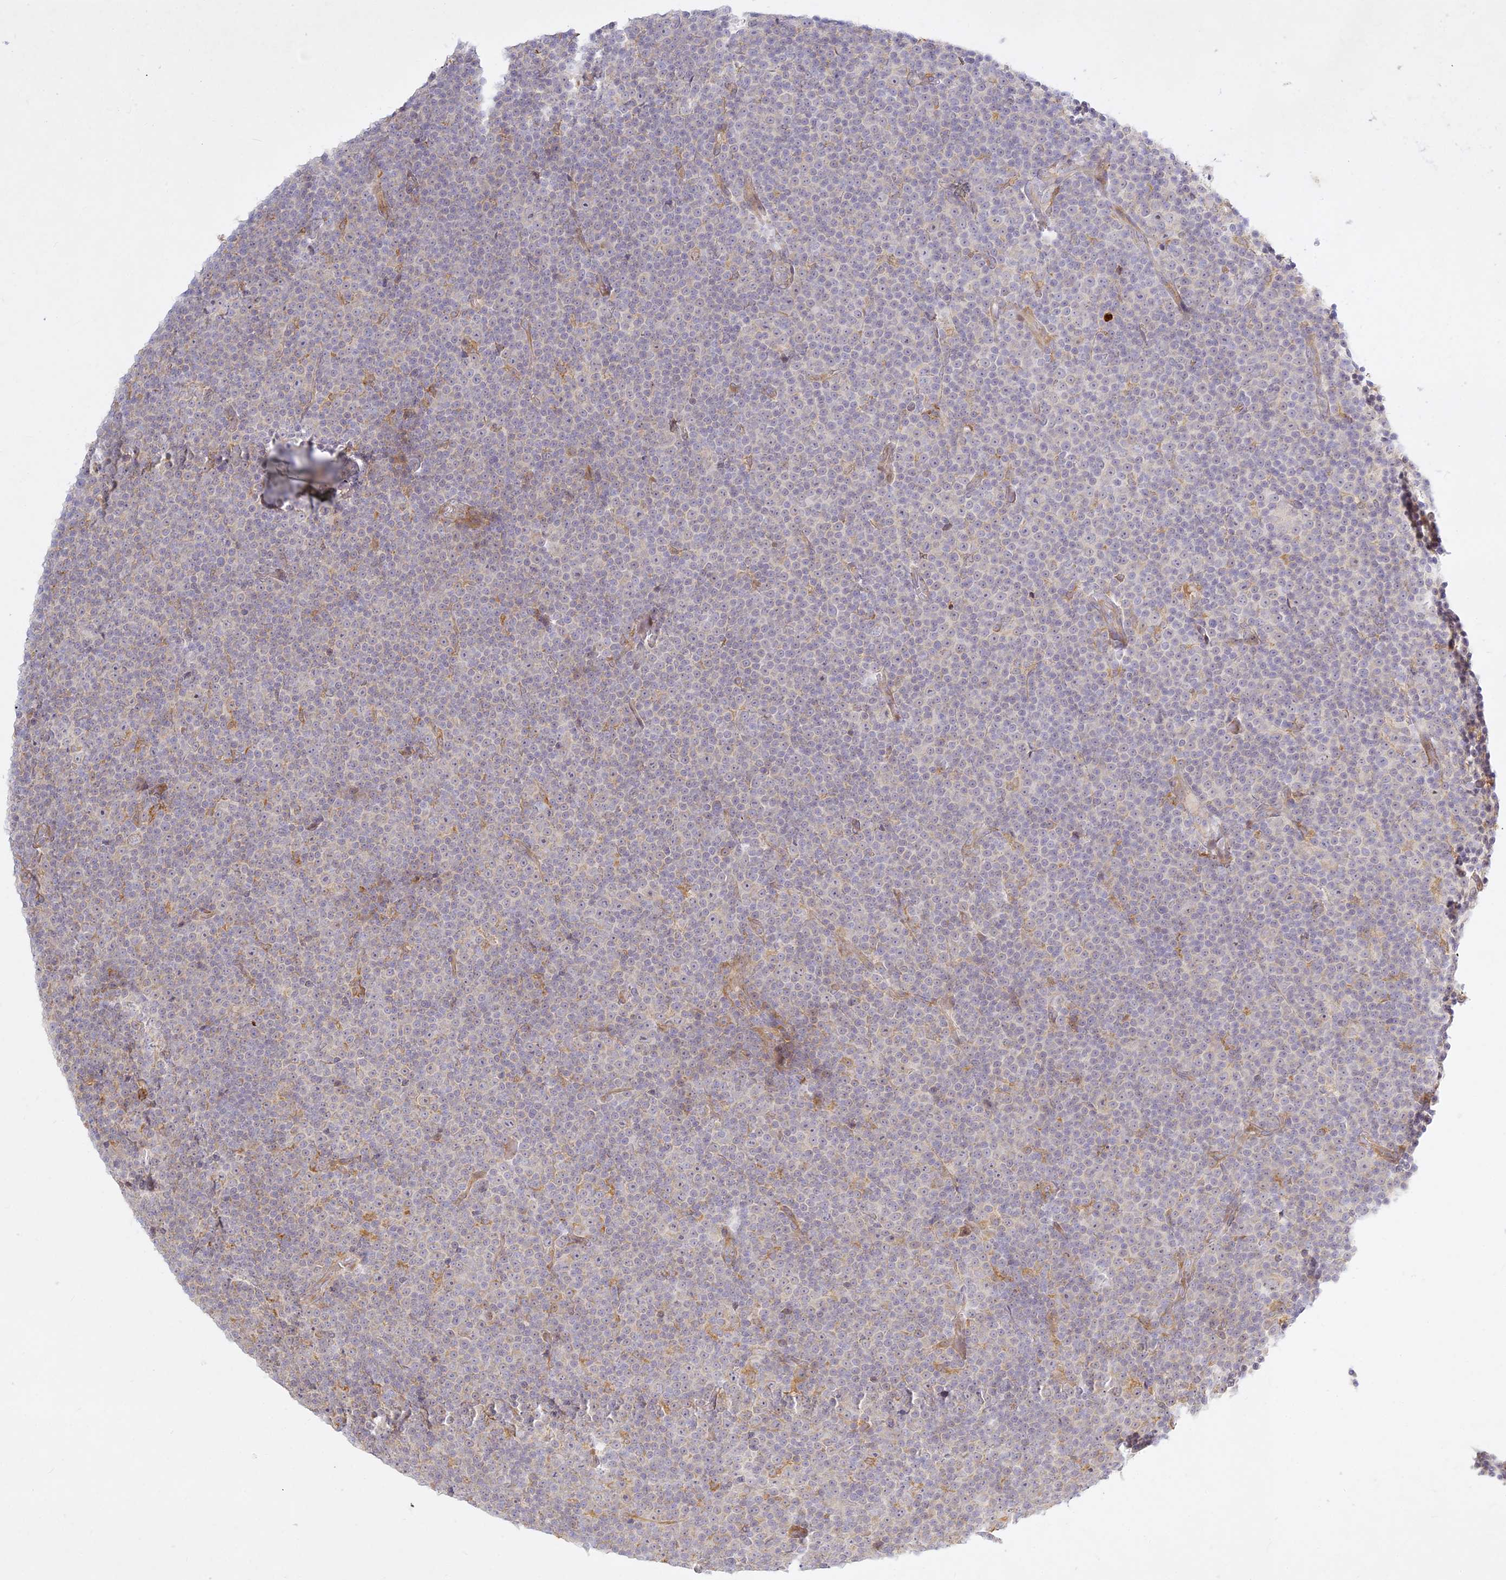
{"staining": {"intensity": "negative", "quantity": "none", "location": "none"}, "tissue": "lymphoma", "cell_type": "Tumor cells", "image_type": "cancer", "snomed": [{"axis": "morphology", "description": "Malignant lymphoma, non-Hodgkin's type, Low grade"}, {"axis": "topography", "description": "Lymph node"}], "caption": "Immunohistochemical staining of lymphoma shows no significant positivity in tumor cells.", "gene": "SLC30A5", "patient": {"sex": "female", "age": 67}}